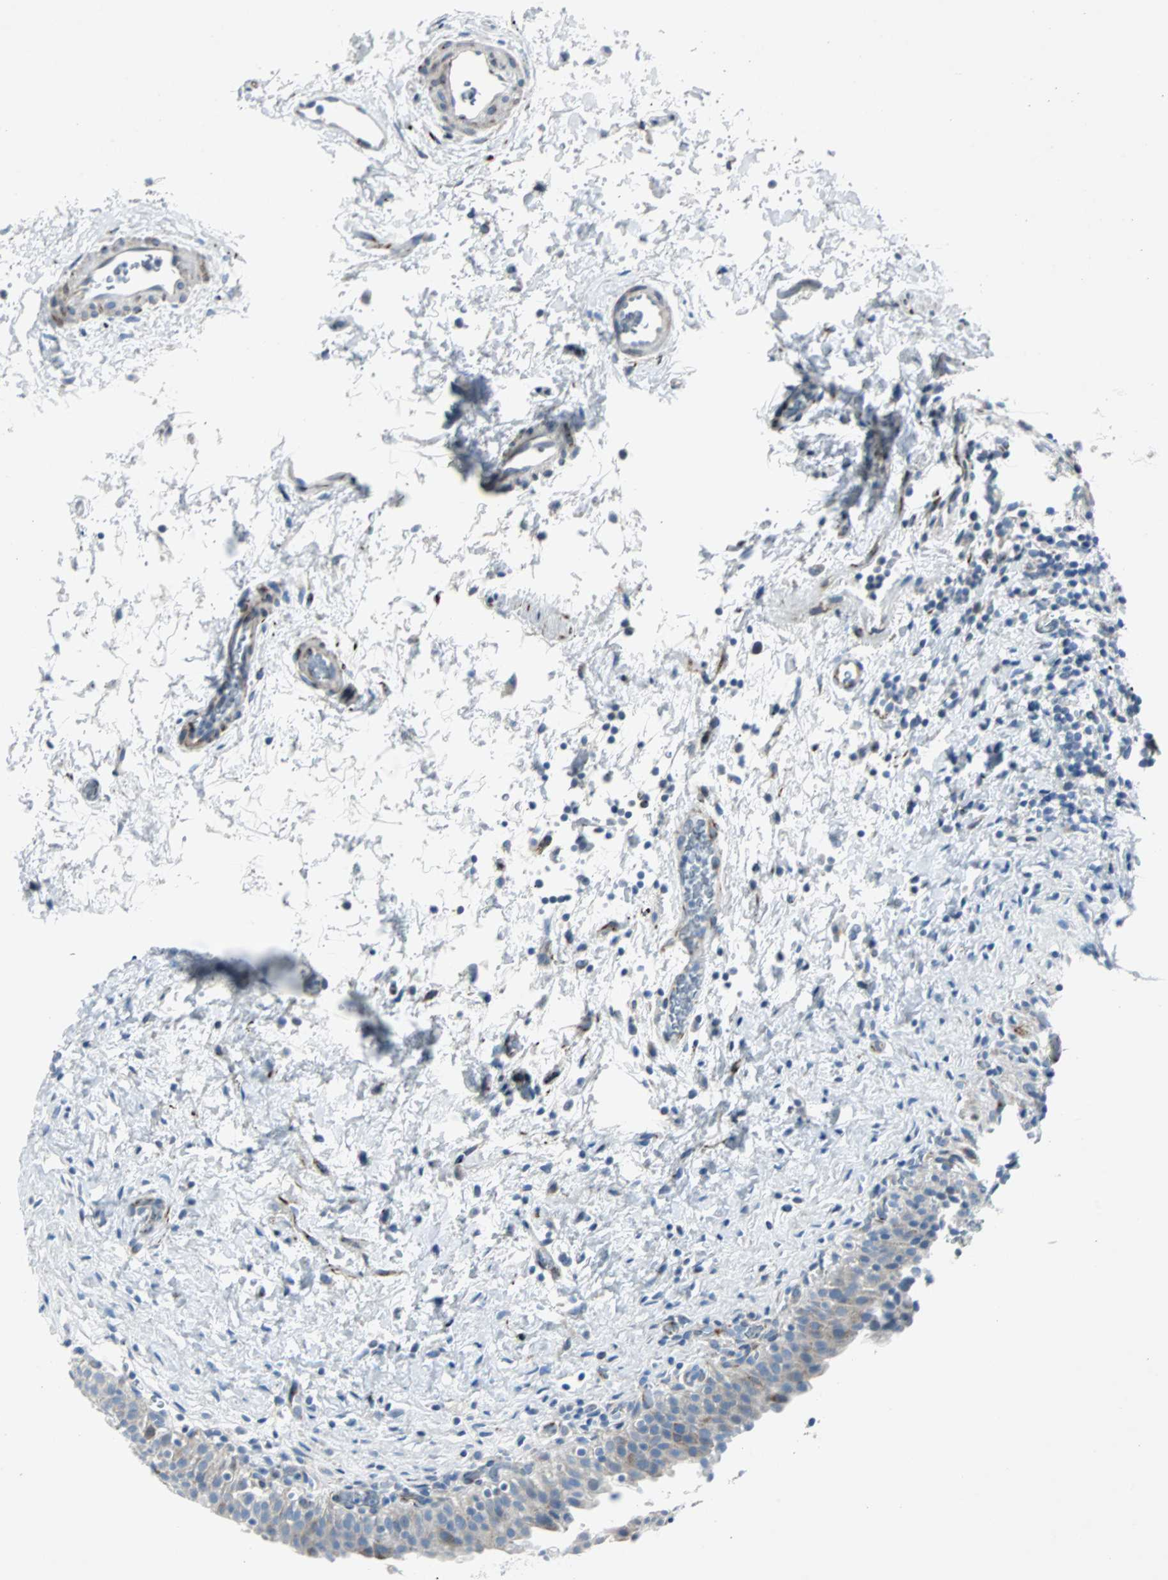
{"staining": {"intensity": "negative", "quantity": "none", "location": "none"}, "tissue": "urinary bladder", "cell_type": "Urothelial cells", "image_type": "normal", "snomed": [{"axis": "morphology", "description": "Normal tissue, NOS"}, {"axis": "topography", "description": "Urinary bladder"}], "caption": "Urothelial cells show no significant staining in unremarkable urinary bladder.", "gene": "BBC3", "patient": {"sex": "male", "age": 51}}